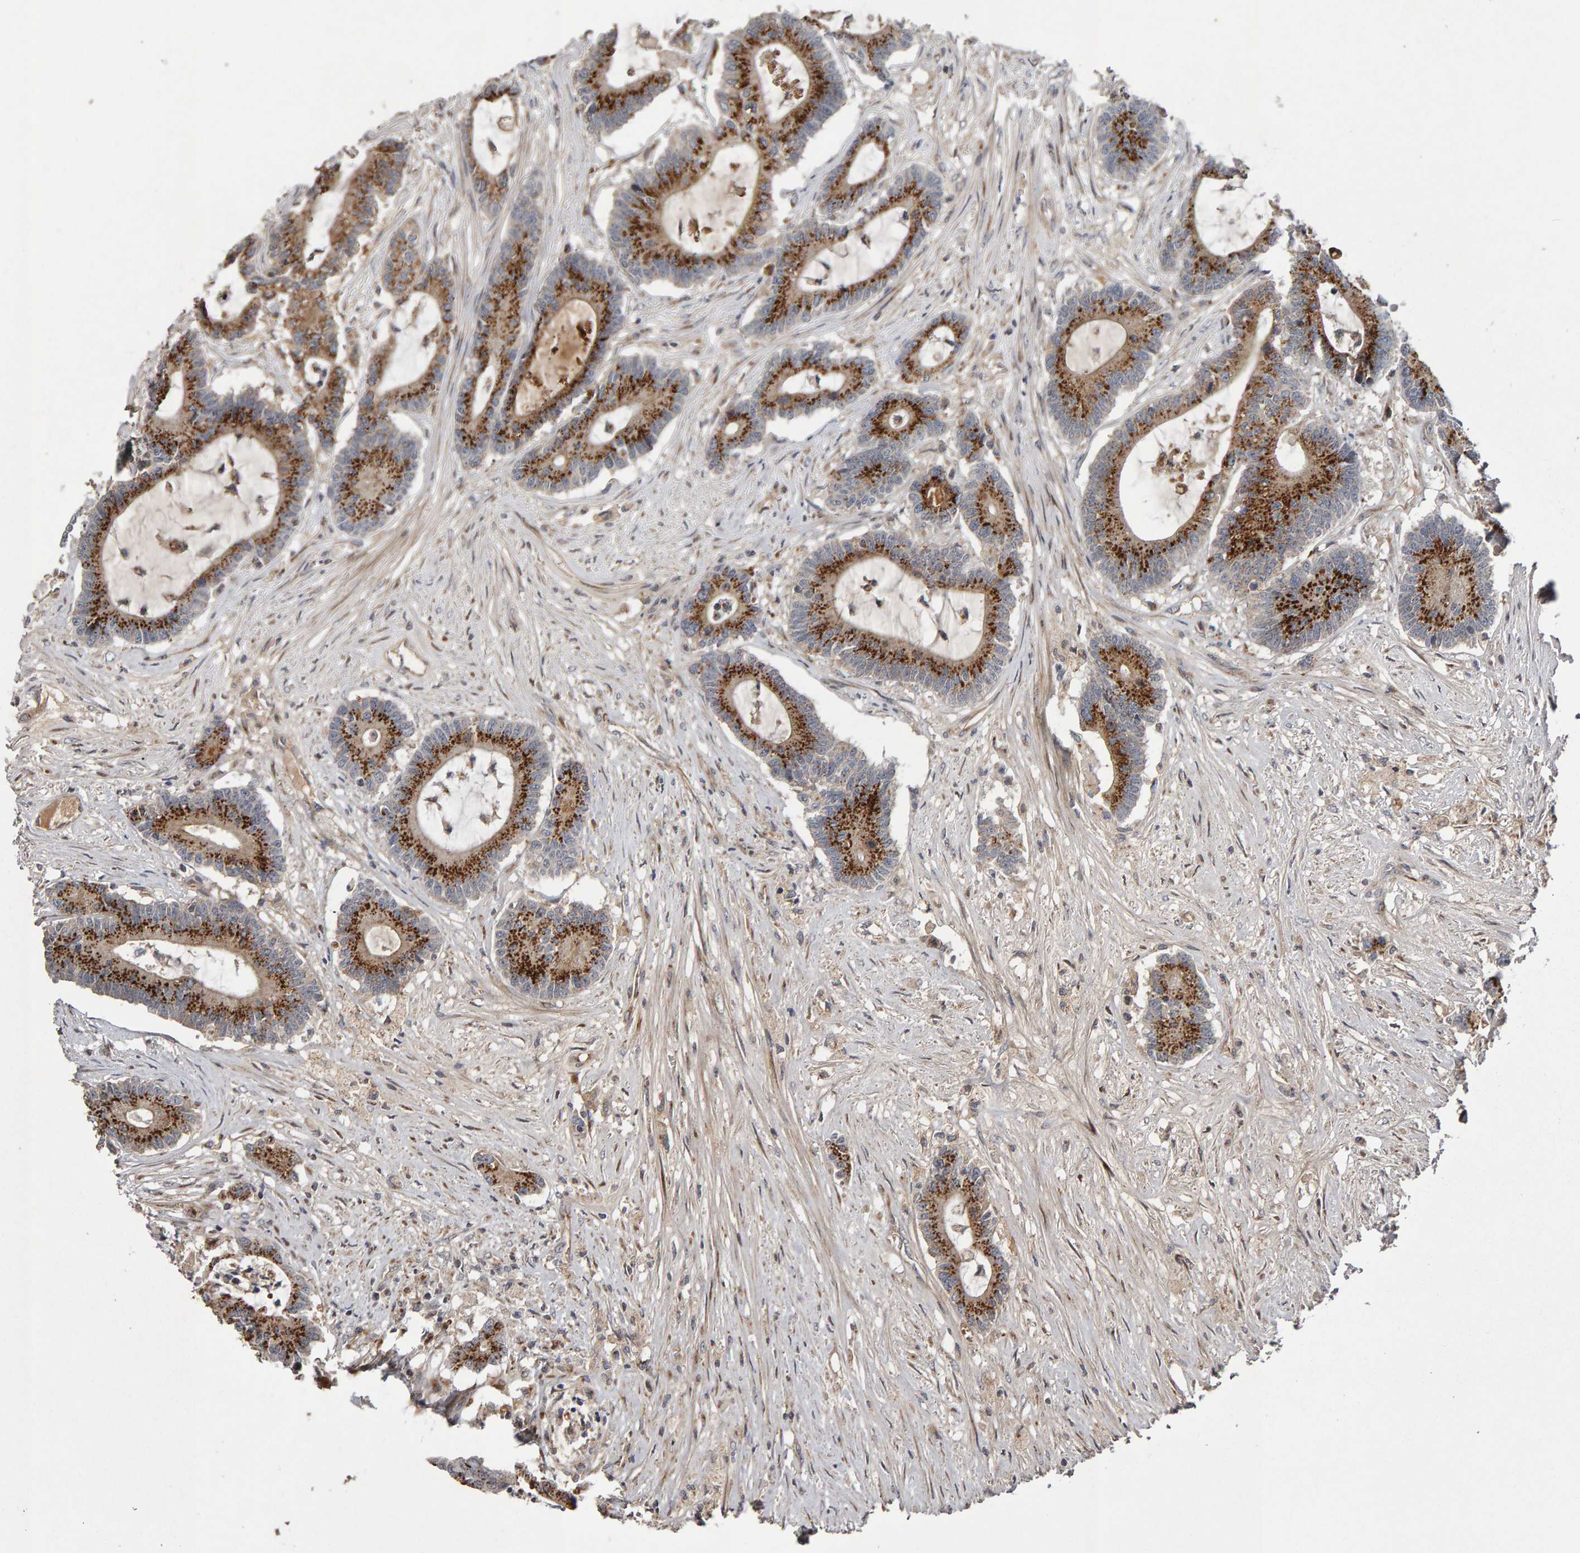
{"staining": {"intensity": "strong", "quantity": ">75%", "location": "cytoplasmic/membranous"}, "tissue": "colorectal cancer", "cell_type": "Tumor cells", "image_type": "cancer", "snomed": [{"axis": "morphology", "description": "Adenocarcinoma, NOS"}, {"axis": "topography", "description": "Colon"}], "caption": "A brown stain highlights strong cytoplasmic/membranous expression of a protein in colorectal cancer (adenocarcinoma) tumor cells.", "gene": "CANT1", "patient": {"sex": "female", "age": 84}}